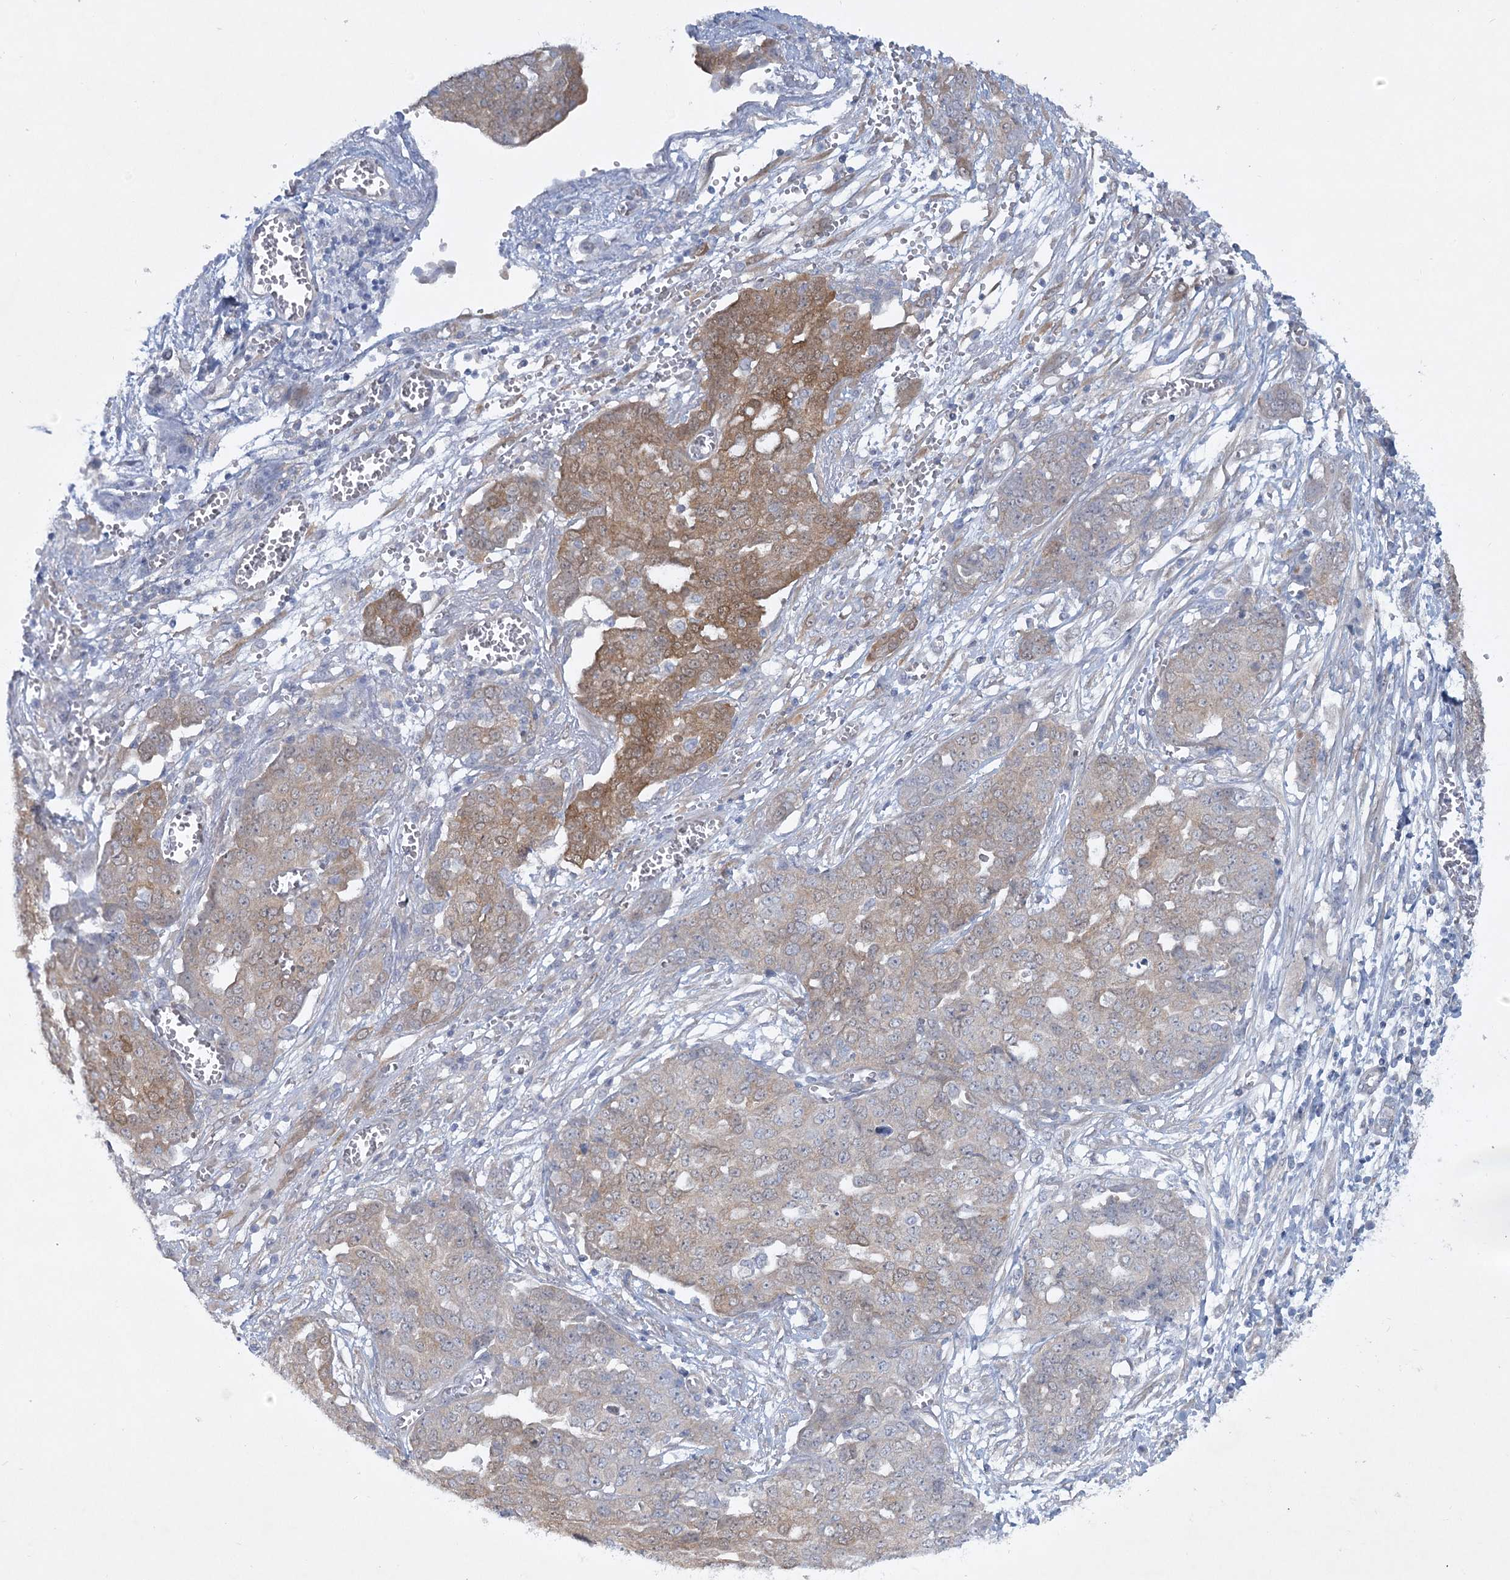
{"staining": {"intensity": "moderate", "quantity": "<25%", "location": "cytoplasmic/membranous"}, "tissue": "ovarian cancer", "cell_type": "Tumor cells", "image_type": "cancer", "snomed": [{"axis": "morphology", "description": "Cystadenocarcinoma, serous, NOS"}, {"axis": "topography", "description": "Soft tissue"}, {"axis": "topography", "description": "Ovary"}], "caption": "IHC micrograph of neoplastic tissue: human ovarian cancer (serous cystadenocarcinoma) stained using immunohistochemistry (IHC) reveals low levels of moderate protein expression localized specifically in the cytoplasmic/membranous of tumor cells, appearing as a cytoplasmic/membranous brown color.", "gene": "AAMDC", "patient": {"sex": "female", "age": 57}}